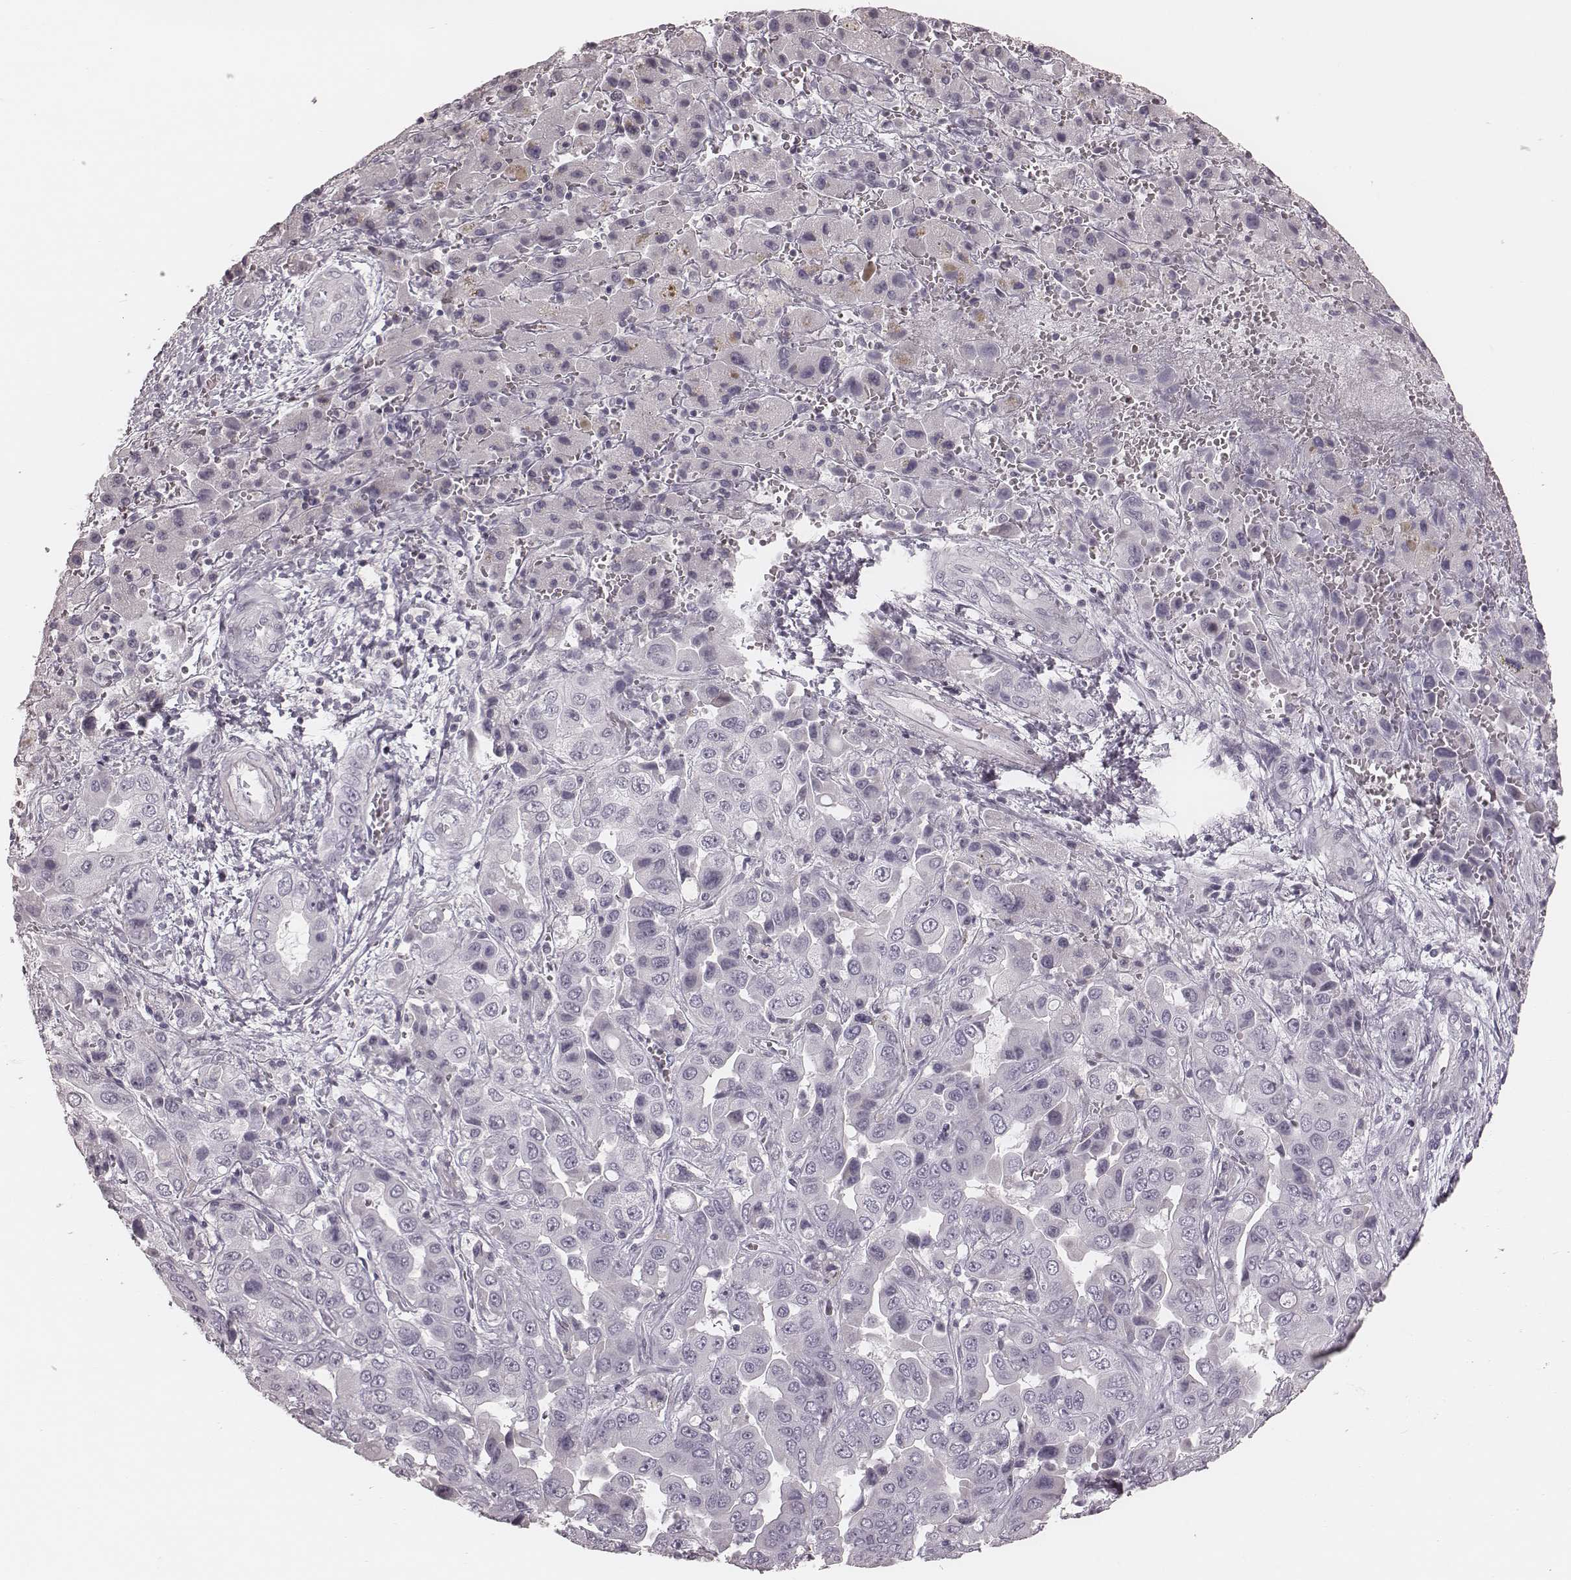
{"staining": {"intensity": "negative", "quantity": "none", "location": "none"}, "tissue": "liver cancer", "cell_type": "Tumor cells", "image_type": "cancer", "snomed": [{"axis": "morphology", "description": "Cholangiocarcinoma"}, {"axis": "topography", "description": "Liver"}], "caption": "High power microscopy image of an immunohistochemistry (IHC) image of liver cancer (cholangiocarcinoma), revealing no significant expression in tumor cells. (DAB immunohistochemistry (IHC) visualized using brightfield microscopy, high magnification).", "gene": "S100Z", "patient": {"sex": "female", "age": 52}}